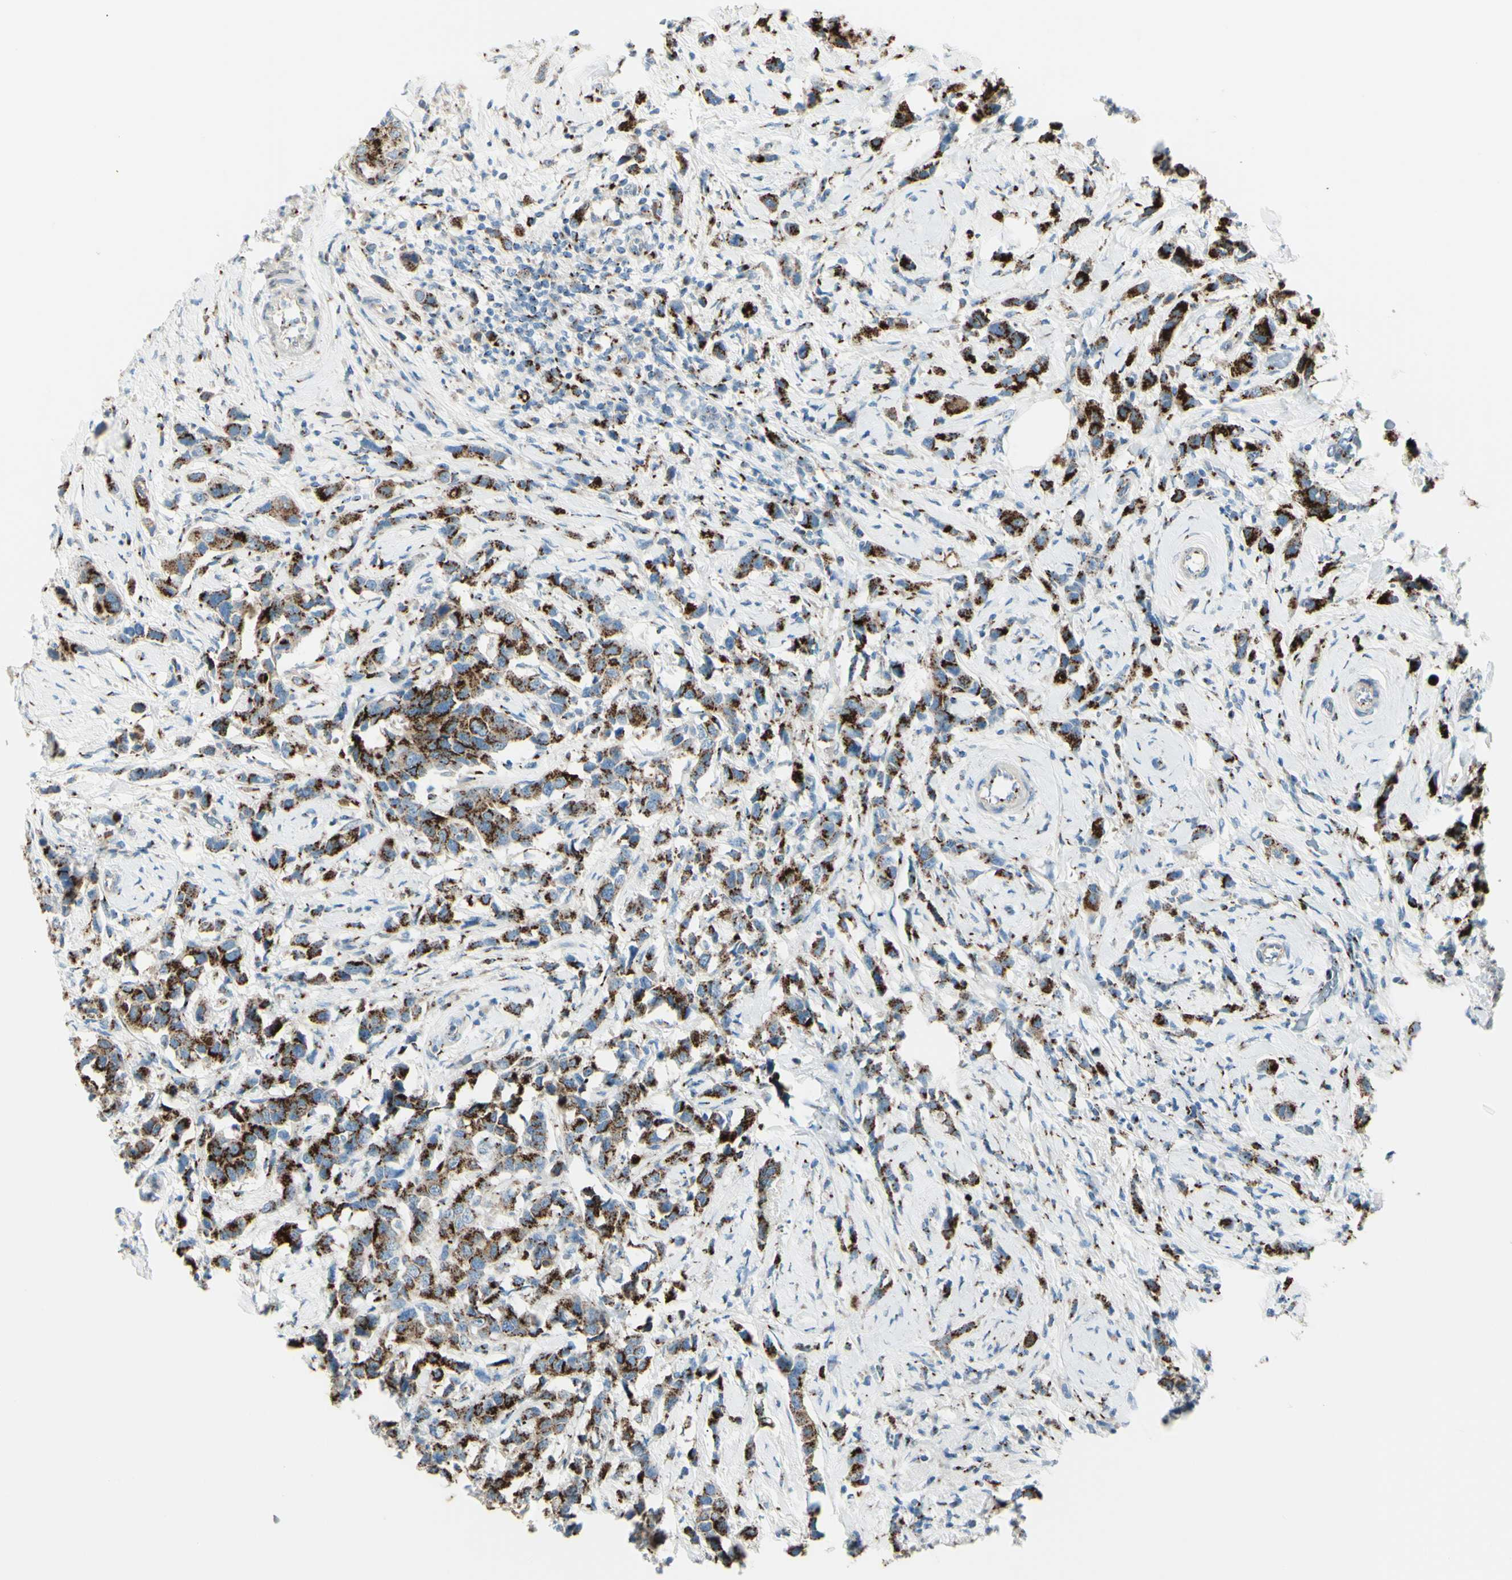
{"staining": {"intensity": "strong", "quantity": ">75%", "location": "cytoplasmic/membranous"}, "tissue": "breast cancer", "cell_type": "Tumor cells", "image_type": "cancer", "snomed": [{"axis": "morphology", "description": "Normal tissue, NOS"}, {"axis": "morphology", "description": "Duct carcinoma"}, {"axis": "topography", "description": "Breast"}], "caption": "Approximately >75% of tumor cells in breast infiltrating ductal carcinoma display strong cytoplasmic/membranous protein positivity as visualized by brown immunohistochemical staining.", "gene": "B4GALT1", "patient": {"sex": "female", "age": 50}}